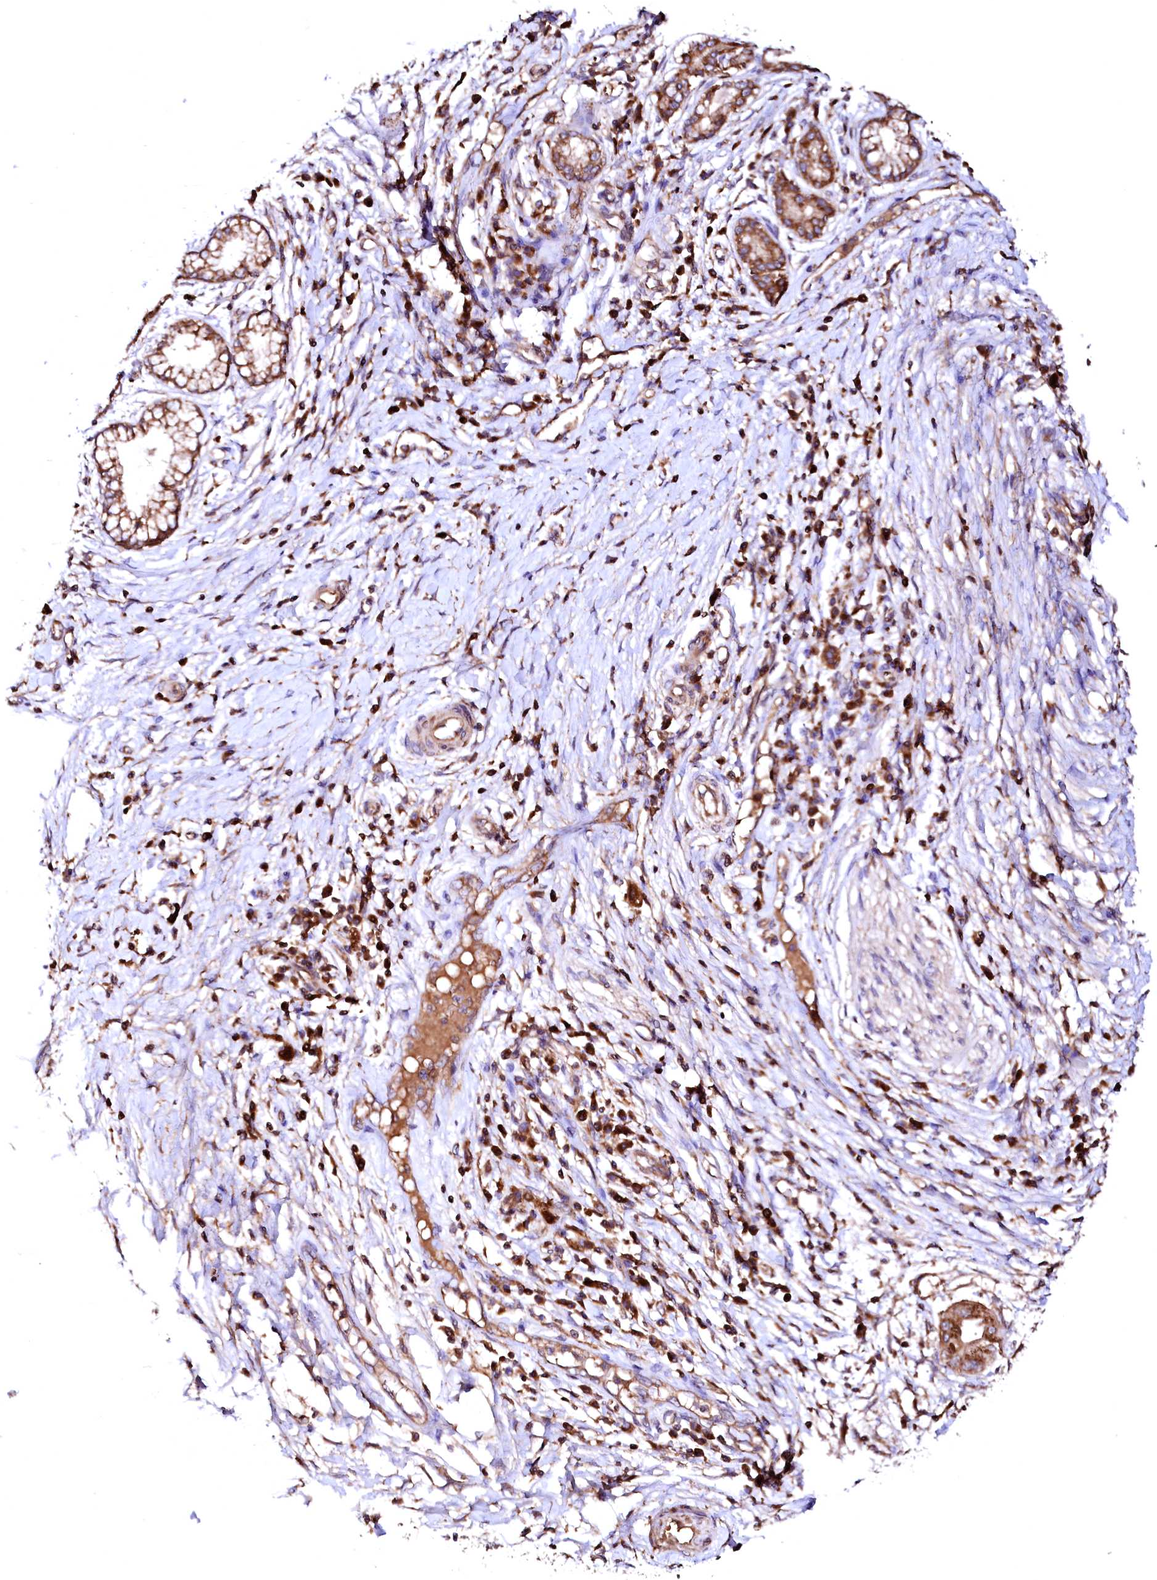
{"staining": {"intensity": "strong", "quantity": ">75%", "location": "cytoplasmic/membranous"}, "tissue": "pancreatic cancer", "cell_type": "Tumor cells", "image_type": "cancer", "snomed": [{"axis": "morphology", "description": "Adenocarcinoma, NOS"}, {"axis": "topography", "description": "Pancreas"}], "caption": "Adenocarcinoma (pancreatic) stained for a protein reveals strong cytoplasmic/membranous positivity in tumor cells.", "gene": "ST3GAL1", "patient": {"sex": "male", "age": 68}}